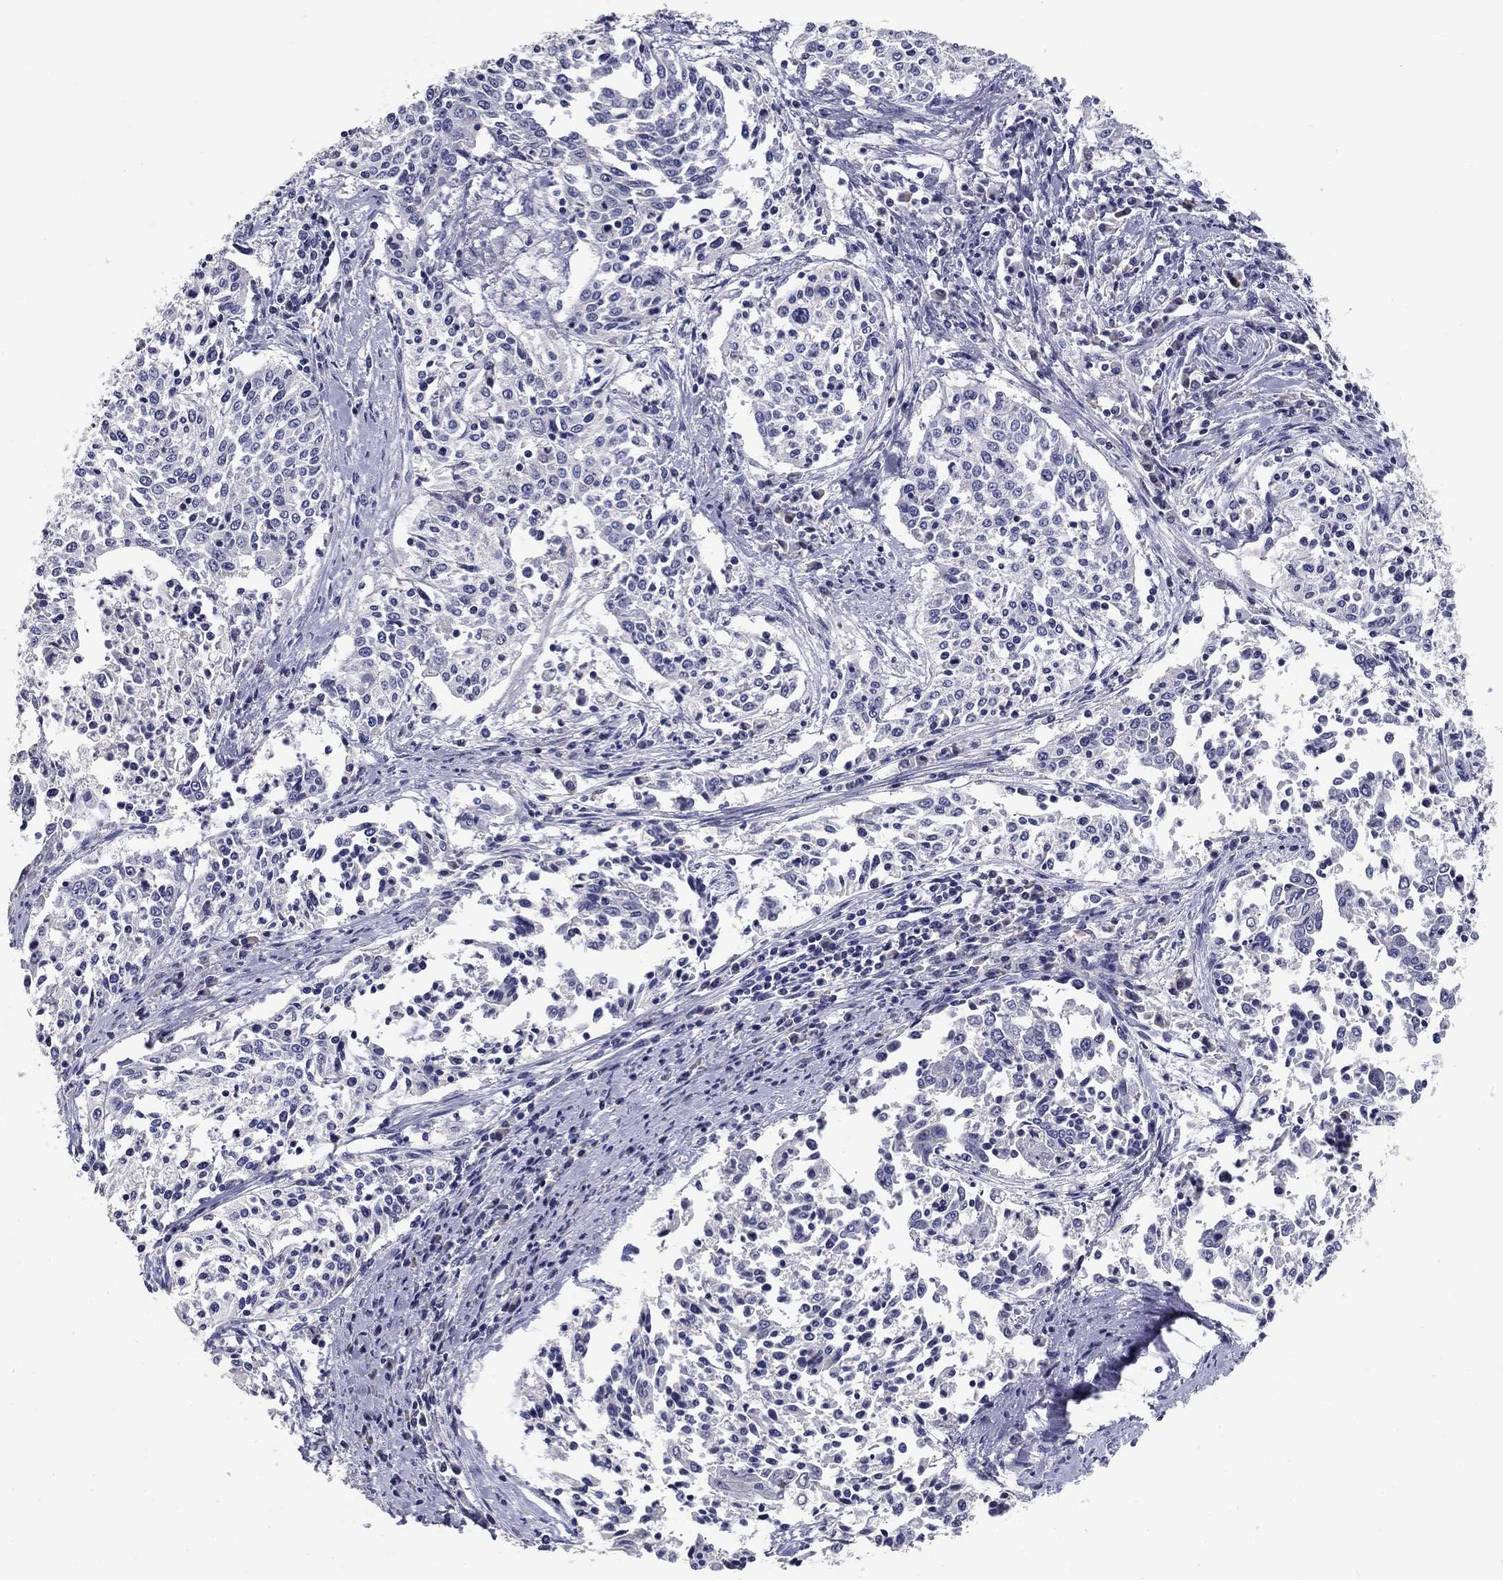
{"staining": {"intensity": "negative", "quantity": "none", "location": "none"}, "tissue": "cervical cancer", "cell_type": "Tumor cells", "image_type": "cancer", "snomed": [{"axis": "morphology", "description": "Squamous cell carcinoma, NOS"}, {"axis": "topography", "description": "Cervix"}], "caption": "Tumor cells are negative for brown protein staining in squamous cell carcinoma (cervical). (DAB IHC, high magnification).", "gene": "POMC", "patient": {"sex": "female", "age": 41}}